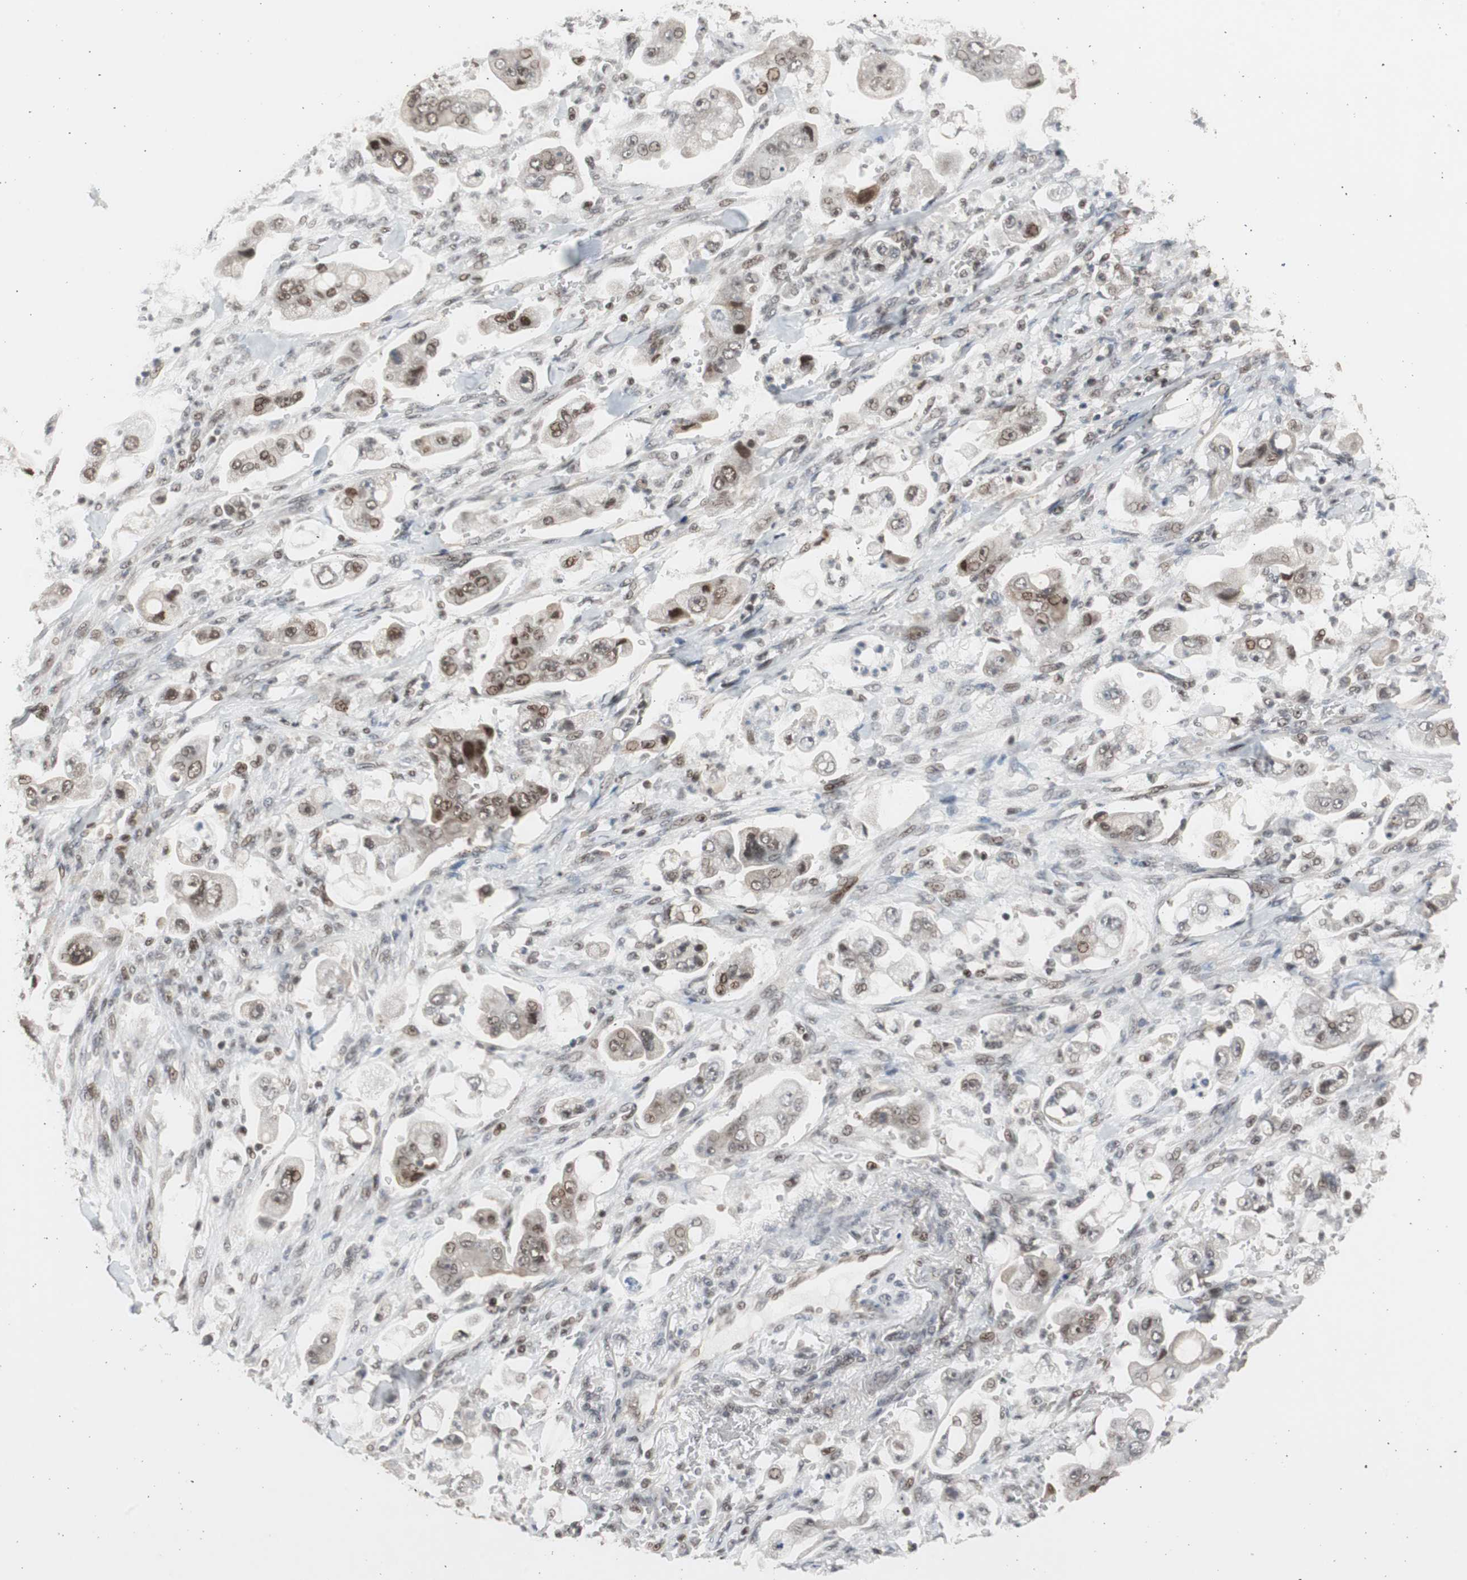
{"staining": {"intensity": "moderate", "quantity": ">75%", "location": "nuclear"}, "tissue": "stomach cancer", "cell_type": "Tumor cells", "image_type": "cancer", "snomed": [{"axis": "morphology", "description": "Adenocarcinoma, NOS"}, {"axis": "topography", "description": "Stomach"}], "caption": "A photomicrograph of human adenocarcinoma (stomach) stained for a protein reveals moderate nuclear brown staining in tumor cells. Ihc stains the protein of interest in brown and the nuclei are stained blue.", "gene": "RPA1", "patient": {"sex": "male", "age": 62}}